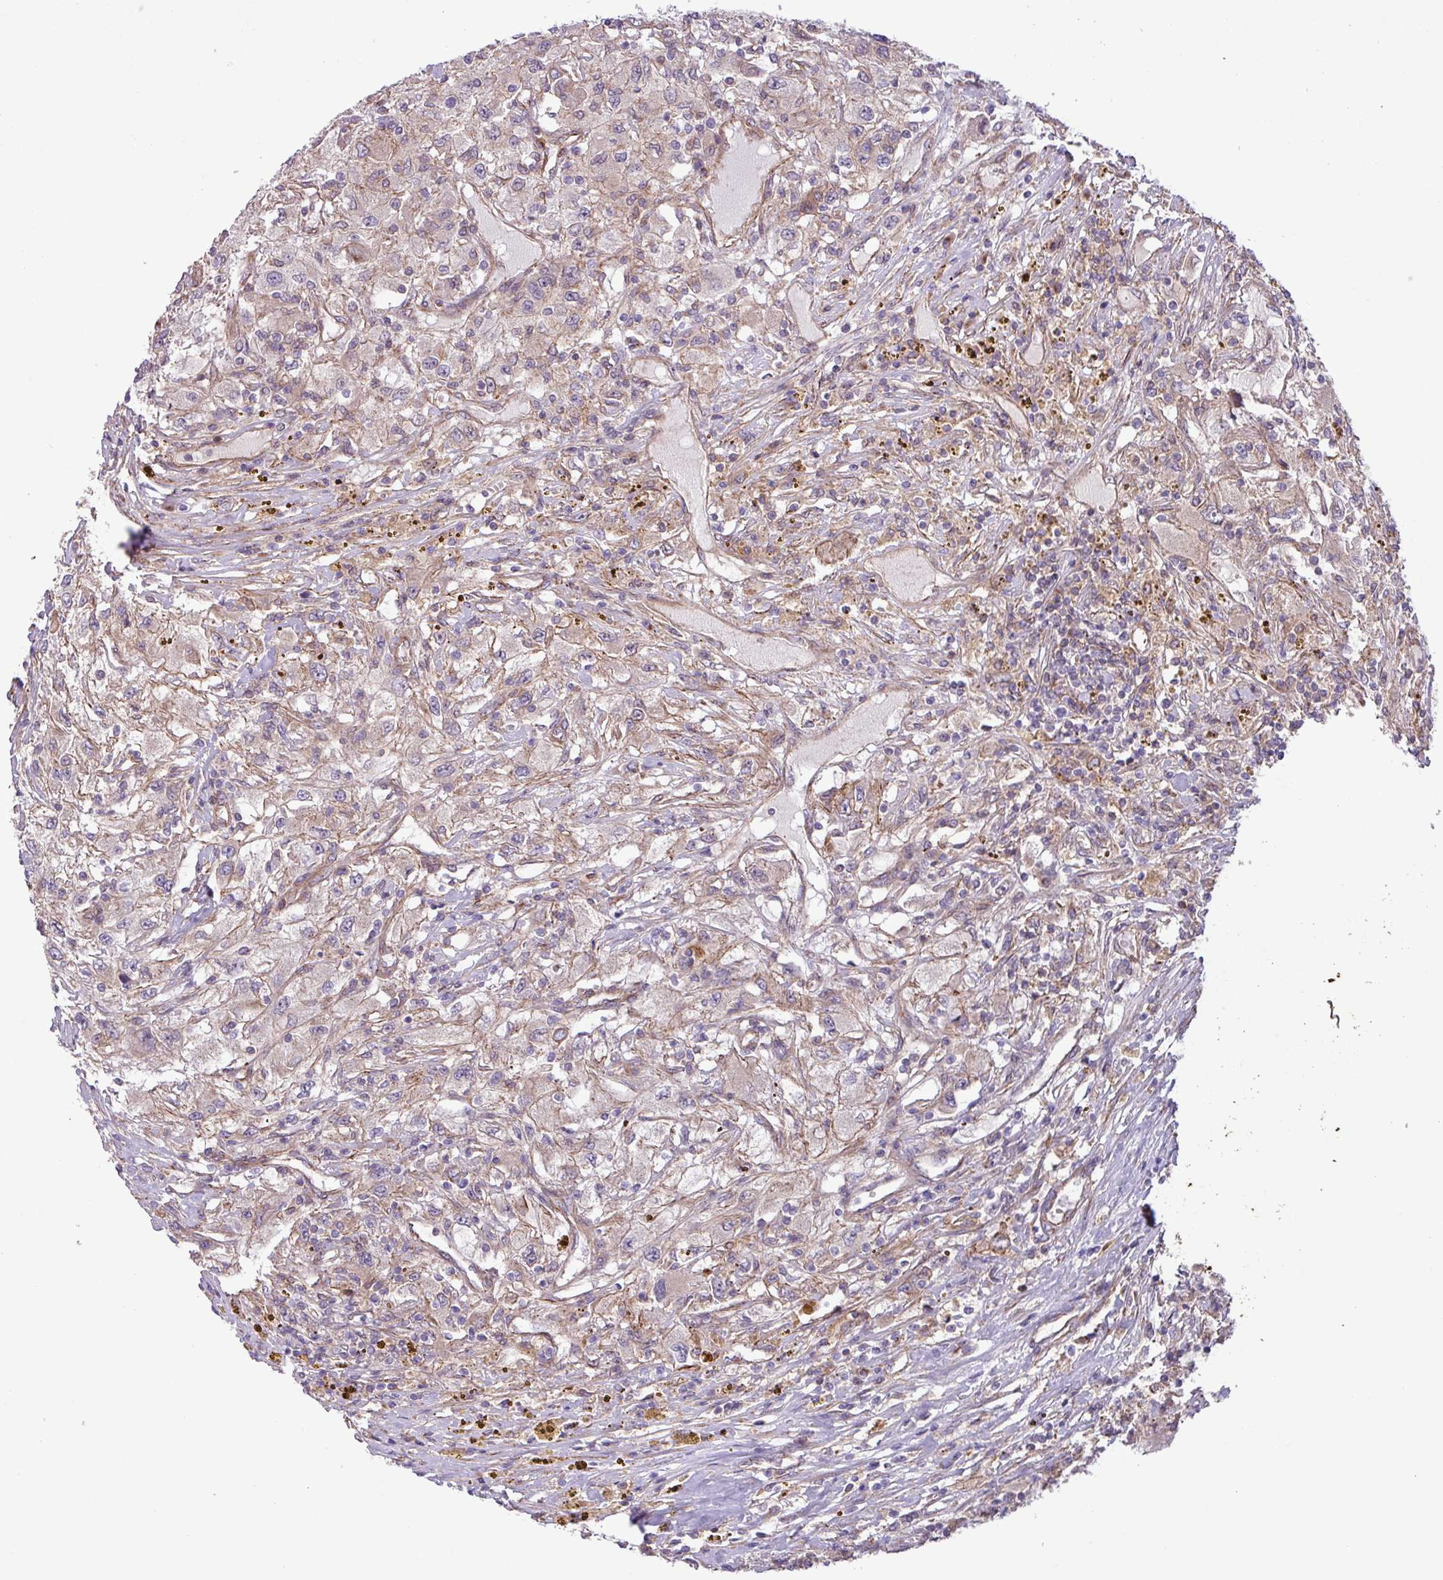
{"staining": {"intensity": "negative", "quantity": "none", "location": "none"}, "tissue": "renal cancer", "cell_type": "Tumor cells", "image_type": "cancer", "snomed": [{"axis": "morphology", "description": "Adenocarcinoma, NOS"}, {"axis": "topography", "description": "Kidney"}], "caption": "Tumor cells are negative for brown protein staining in renal adenocarcinoma.", "gene": "CNTRL", "patient": {"sex": "female", "age": 67}}